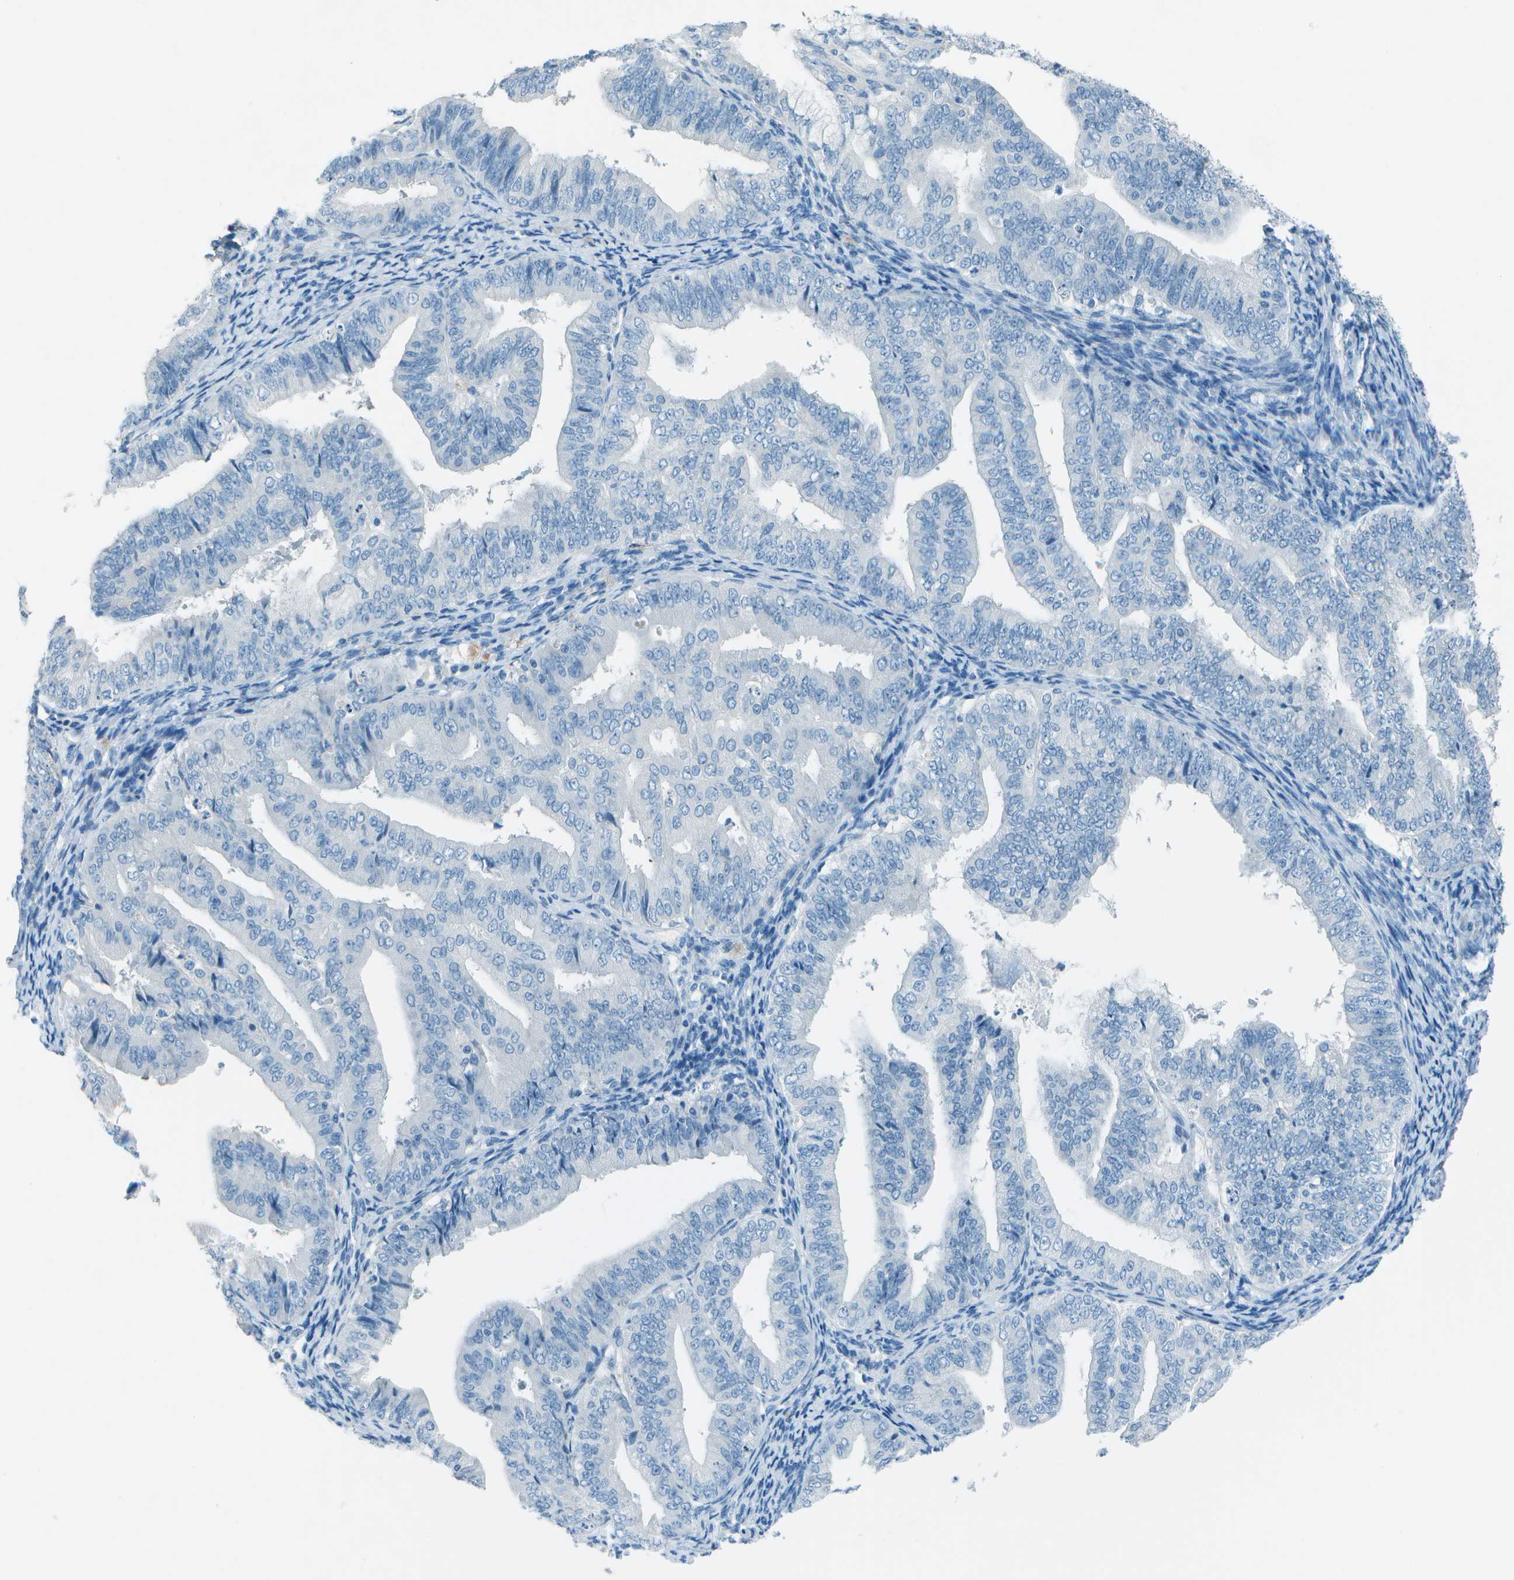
{"staining": {"intensity": "negative", "quantity": "none", "location": "none"}, "tissue": "endometrial cancer", "cell_type": "Tumor cells", "image_type": "cancer", "snomed": [{"axis": "morphology", "description": "Adenocarcinoma, NOS"}, {"axis": "topography", "description": "Endometrium"}], "caption": "This is a photomicrograph of immunohistochemistry staining of endometrial cancer, which shows no positivity in tumor cells.", "gene": "FGF1", "patient": {"sex": "female", "age": 63}}